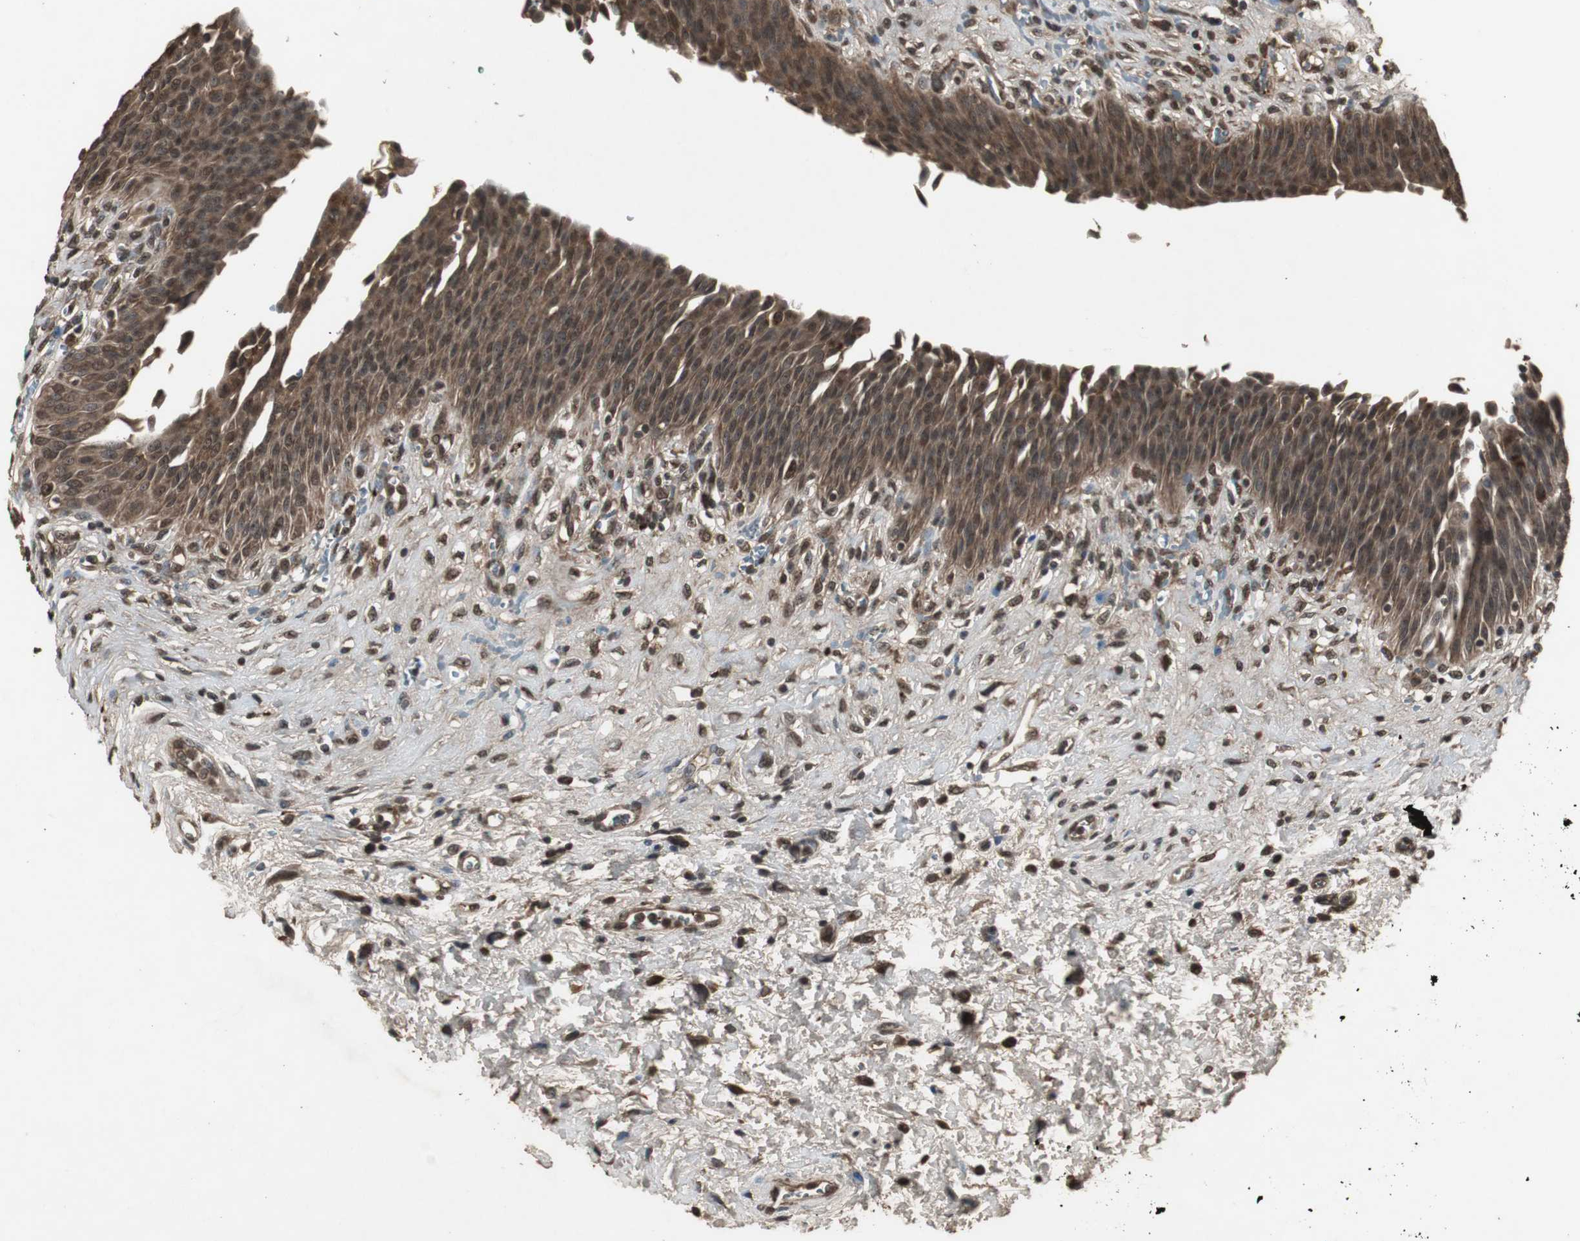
{"staining": {"intensity": "strong", "quantity": ">75%", "location": "cytoplasmic/membranous,nuclear"}, "tissue": "urinary bladder", "cell_type": "Urothelial cells", "image_type": "normal", "snomed": [{"axis": "morphology", "description": "Normal tissue, NOS"}, {"axis": "morphology", "description": "Dysplasia, NOS"}, {"axis": "topography", "description": "Urinary bladder"}], "caption": "Protein expression analysis of unremarkable human urinary bladder reveals strong cytoplasmic/membranous,nuclear expression in approximately >75% of urothelial cells. (DAB IHC with brightfield microscopy, high magnification).", "gene": "EMX1", "patient": {"sex": "male", "age": 35}}